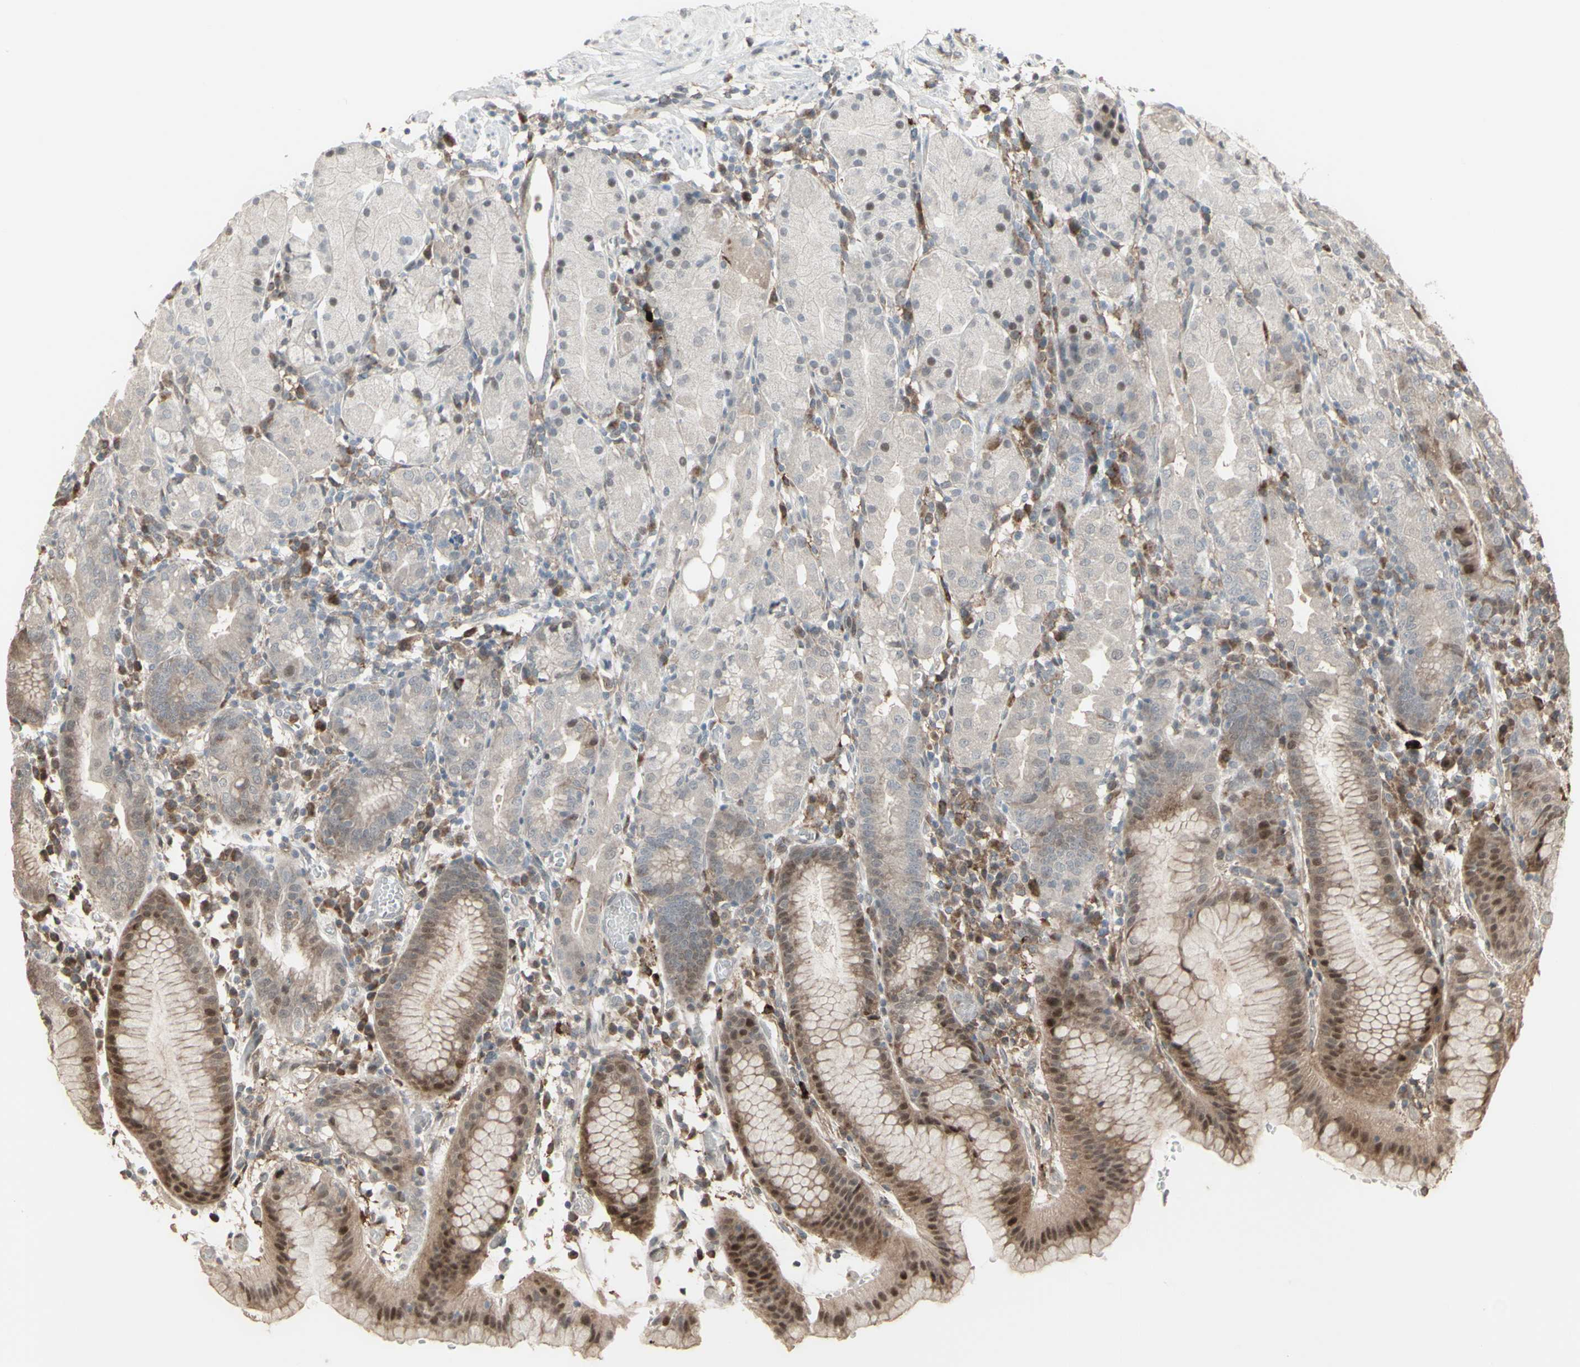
{"staining": {"intensity": "moderate", "quantity": "25%-75%", "location": "cytoplasmic/membranous,nuclear"}, "tissue": "stomach", "cell_type": "Glandular cells", "image_type": "normal", "snomed": [{"axis": "morphology", "description": "Normal tissue, NOS"}, {"axis": "topography", "description": "Stomach"}, {"axis": "topography", "description": "Stomach, lower"}], "caption": "Protein analysis of benign stomach reveals moderate cytoplasmic/membranous,nuclear positivity in about 25%-75% of glandular cells. The staining was performed using DAB, with brown indicating positive protein expression. Nuclei are stained blue with hematoxylin.", "gene": "CD33", "patient": {"sex": "female", "age": 75}}